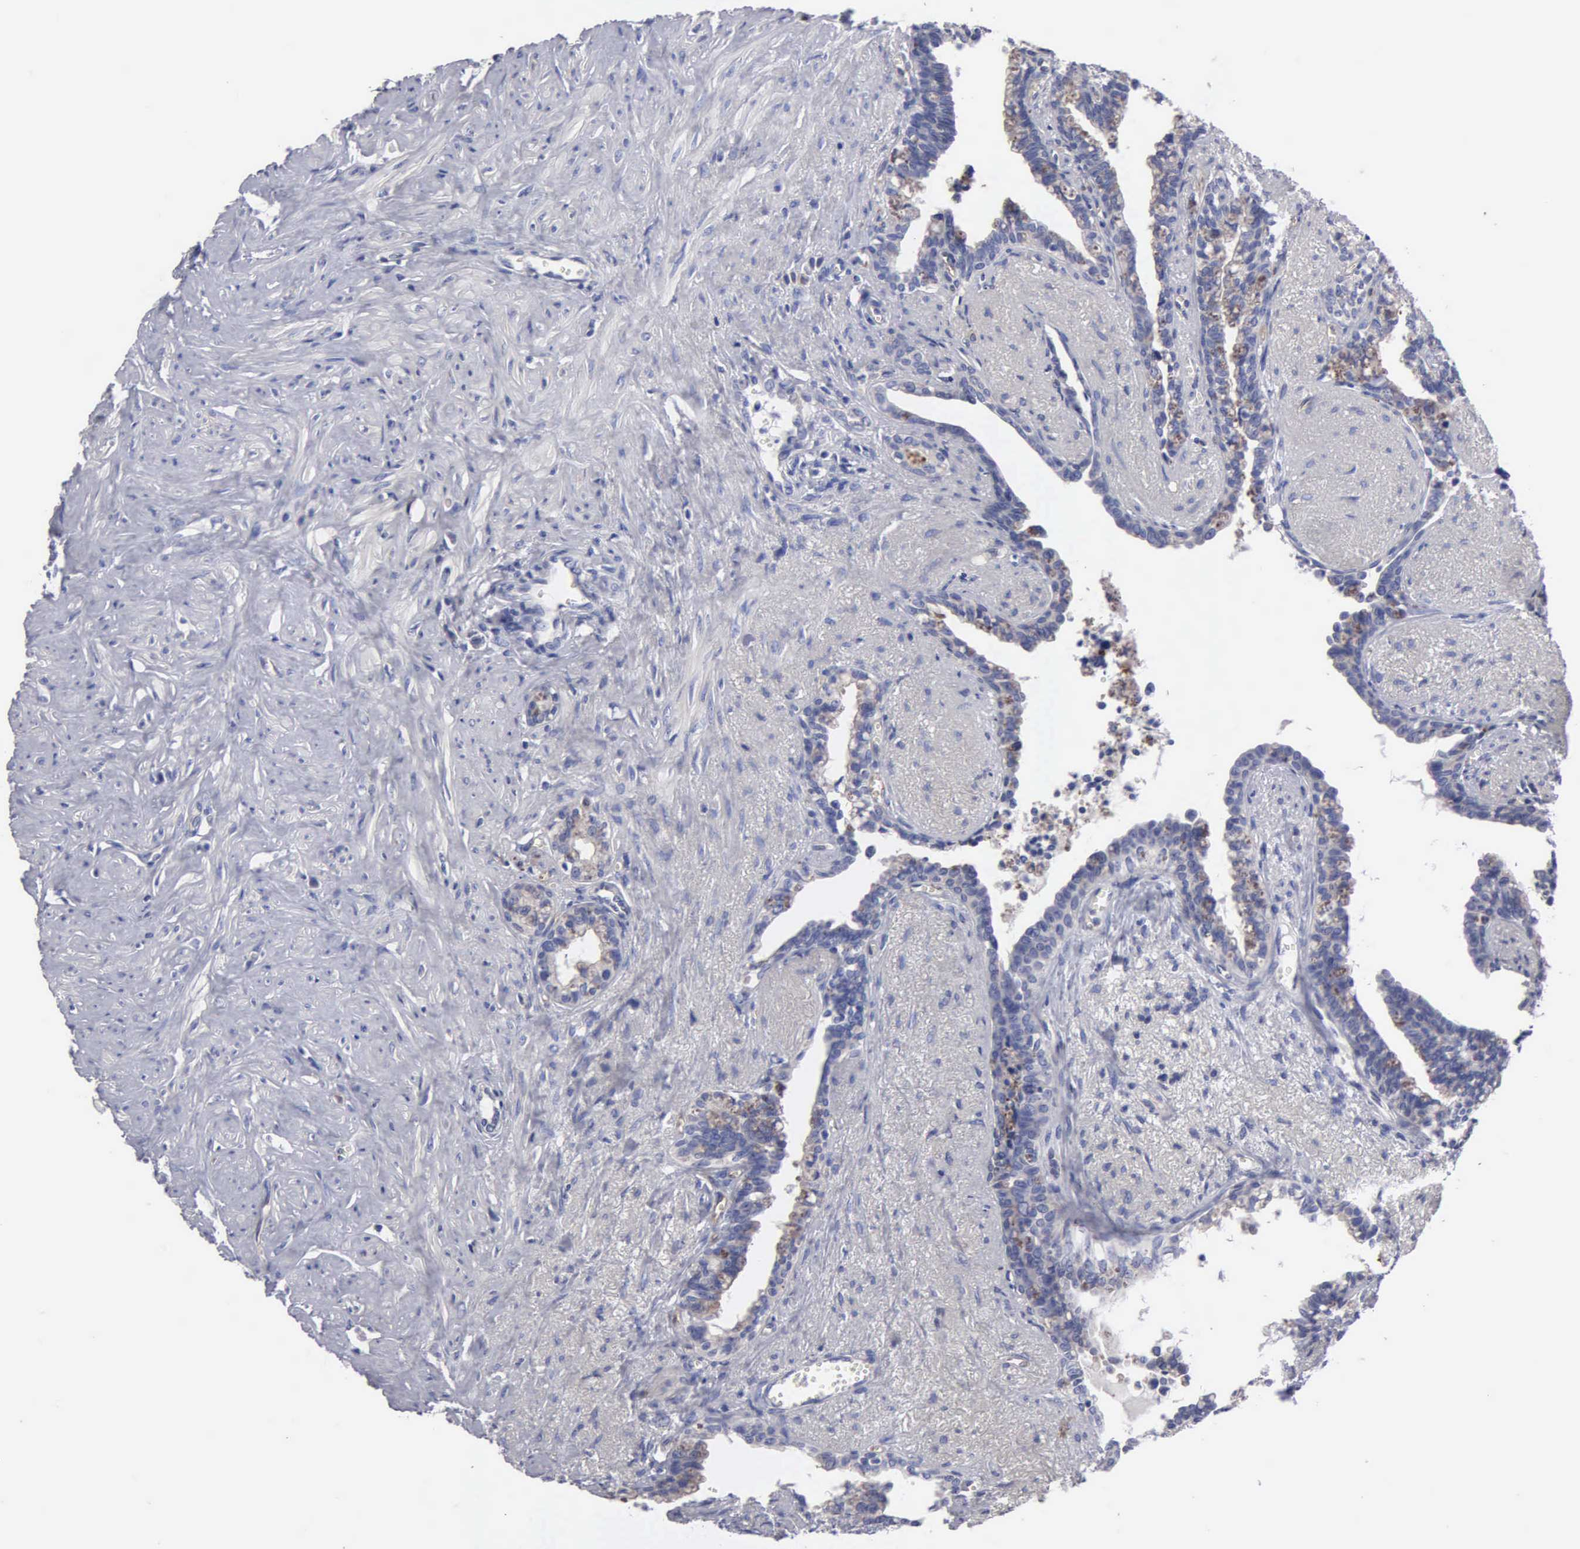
{"staining": {"intensity": "weak", "quantity": "25%-75%", "location": "cytoplasmic/membranous"}, "tissue": "seminal vesicle", "cell_type": "Glandular cells", "image_type": "normal", "snomed": [{"axis": "morphology", "description": "Normal tissue, NOS"}, {"axis": "topography", "description": "Seminal veicle"}], "caption": "The immunohistochemical stain shows weak cytoplasmic/membranous expression in glandular cells of normal seminal vesicle.", "gene": "RDX", "patient": {"sex": "male", "age": 60}}